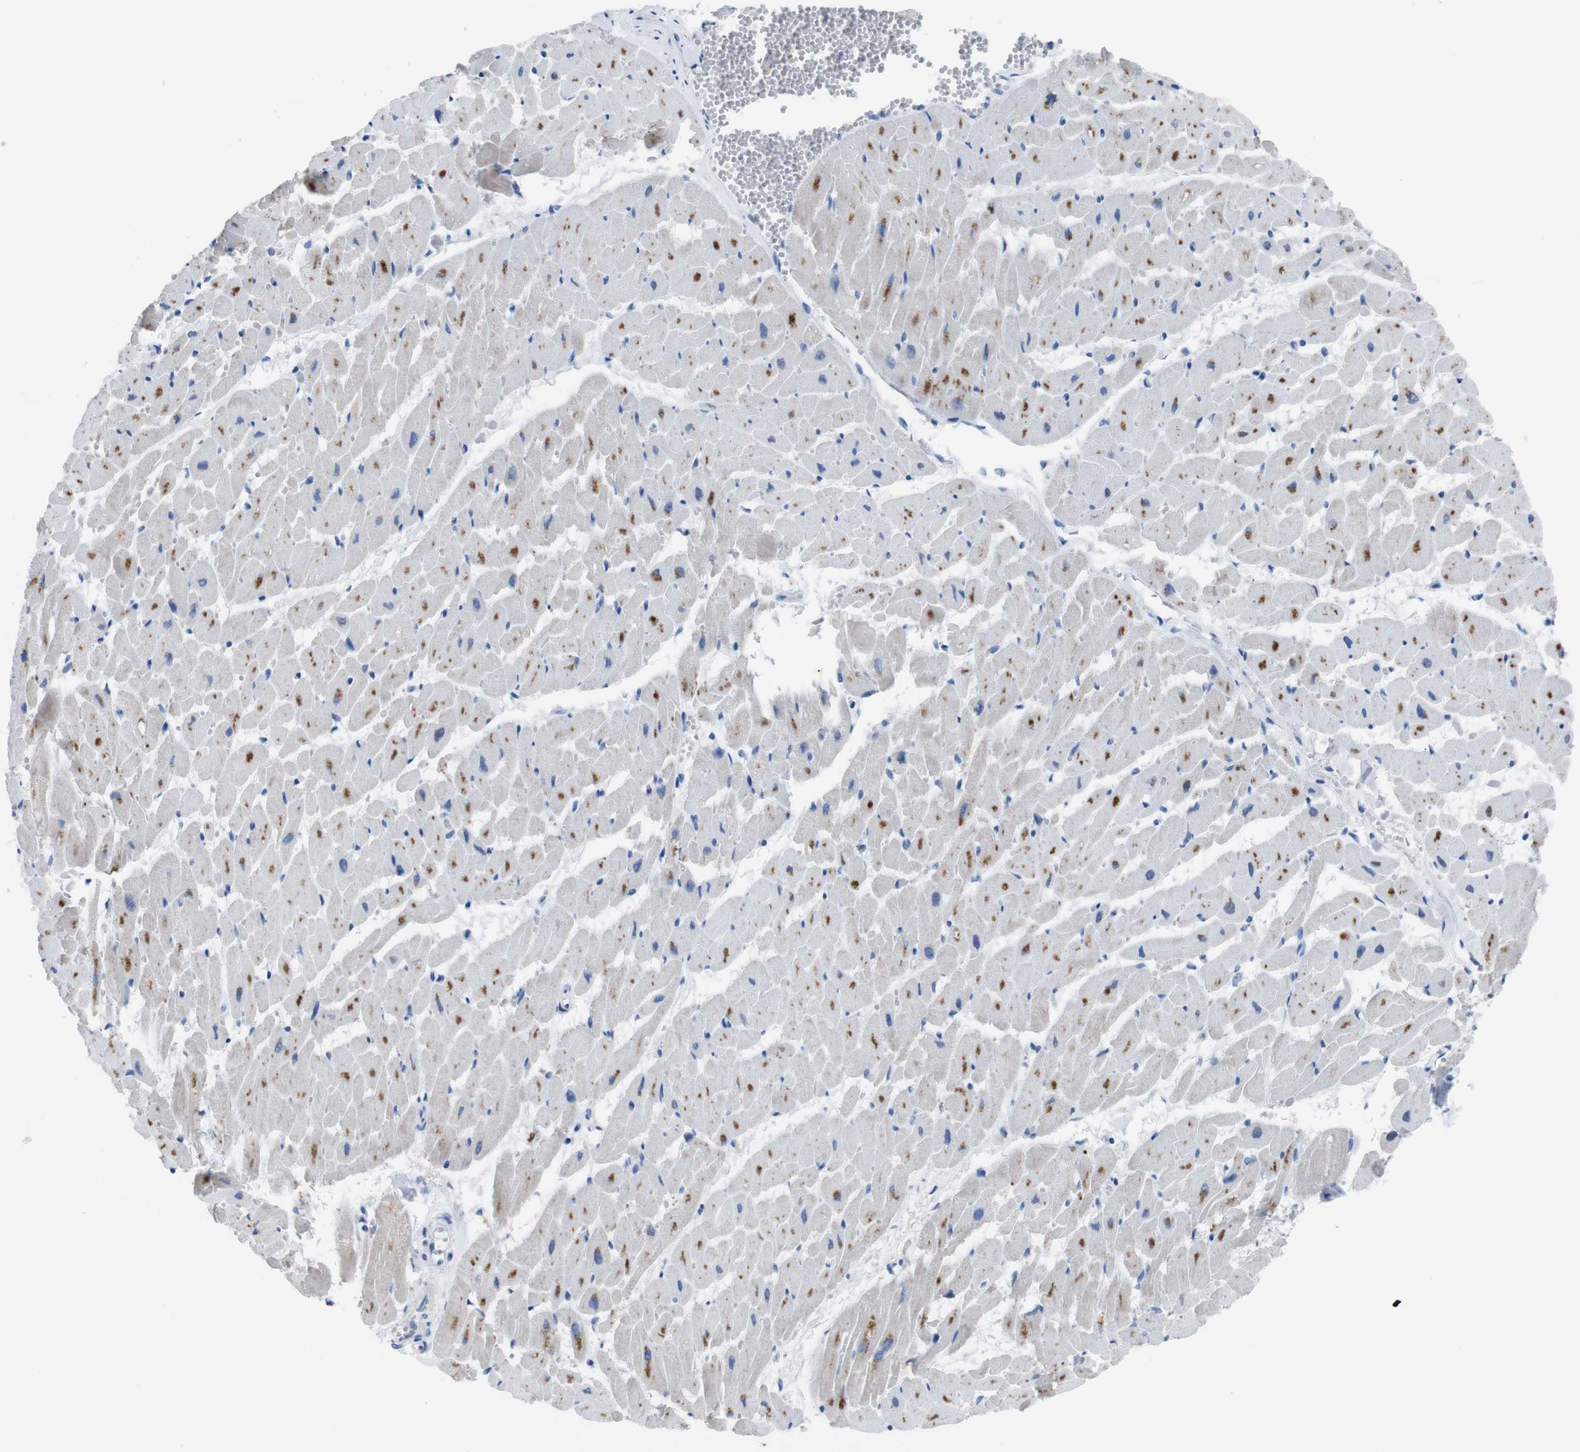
{"staining": {"intensity": "moderate", "quantity": "25%-75%", "location": "cytoplasmic/membranous"}, "tissue": "heart muscle", "cell_type": "Cardiomyocytes", "image_type": "normal", "snomed": [{"axis": "morphology", "description": "Normal tissue, NOS"}, {"axis": "topography", "description": "Heart"}], "caption": "IHC image of unremarkable heart muscle: heart muscle stained using IHC shows medium levels of moderate protein expression localized specifically in the cytoplasmic/membranous of cardiomyocytes, appearing as a cytoplasmic/membranous brown color.", "gene": "GJB2", "patient": {"sex": "female", "age": 19}}